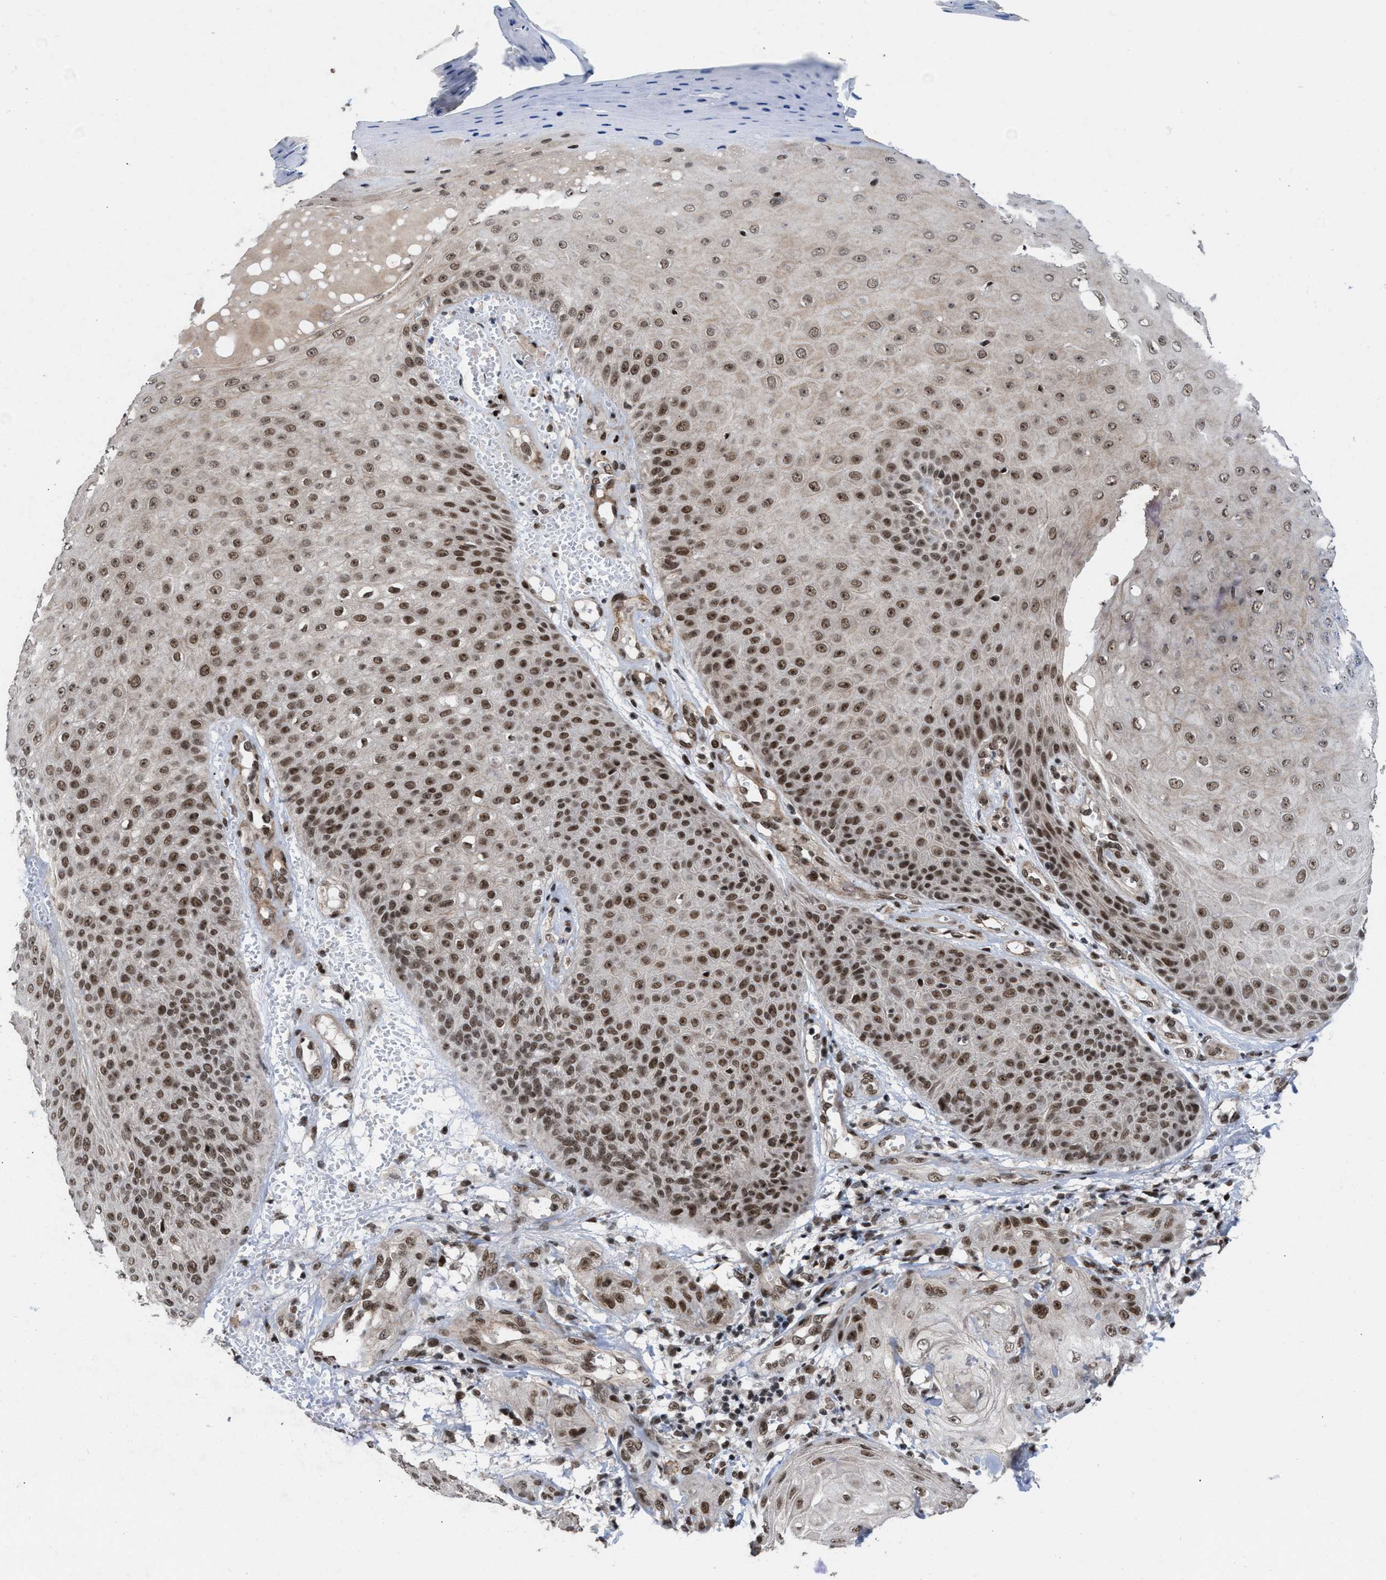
{"staining": {"intensity": "moderate", "quantity": ">75%", "location": "nuclear"}, "tissue": "skin cancer", "cell_type": "Tumor cells", "image_type": "cancer", "snomed": [{"axis": "morphology", "description": "Squamous cell carcinoma, NOS"}, {"axis": "topography", "description": "Skin"}], "caption": "Immunohistochemical staining of skin squamous cell carcinoma shows medium levels of moderate nuclear protein staining in approximately >75% of tumor cells.", "gene": "WIZ", "patient": {"sex": "male", "age": 74}}